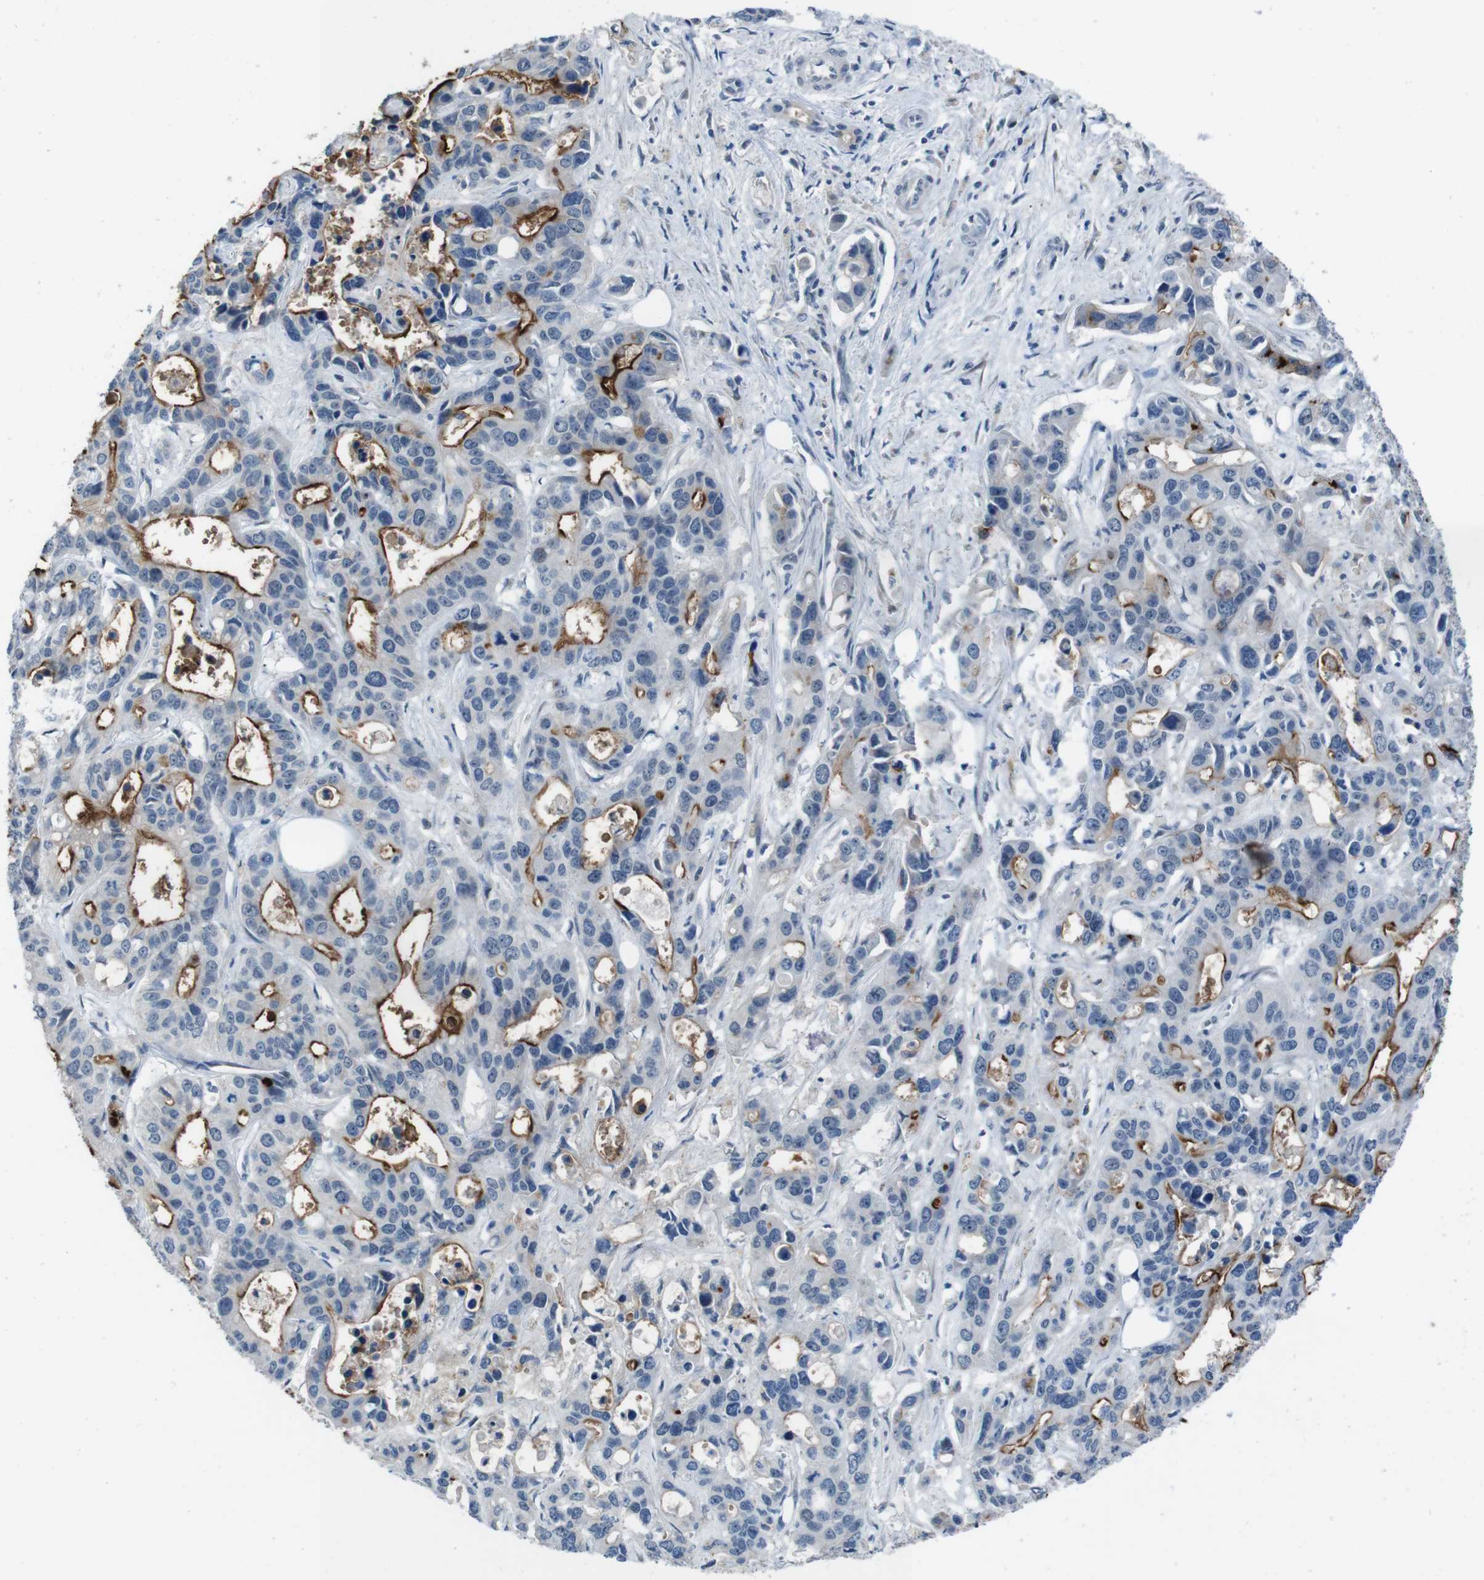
{"staining": {"intensity": "strong", "quantity": ">75%", "location": "cytoplasmic/membranous"}, "tissue": "liver cancer", "cell_type": "Tumor cells", "image_type": "cancer", "snomed": [{"axis": "morphology", "description": "Cholangiocarcinoma"}, {"axis": "topography", "description": "Liver"}], "caption": "Brown immunohistochemical staining in human liver cancer (cholangiocarcinoma) displays strong cytoplasmic/membranous staining in approximately >75% of tumor cells.", "gene": "CDHR2", "patient": {"sex": "female", "age": 65}}